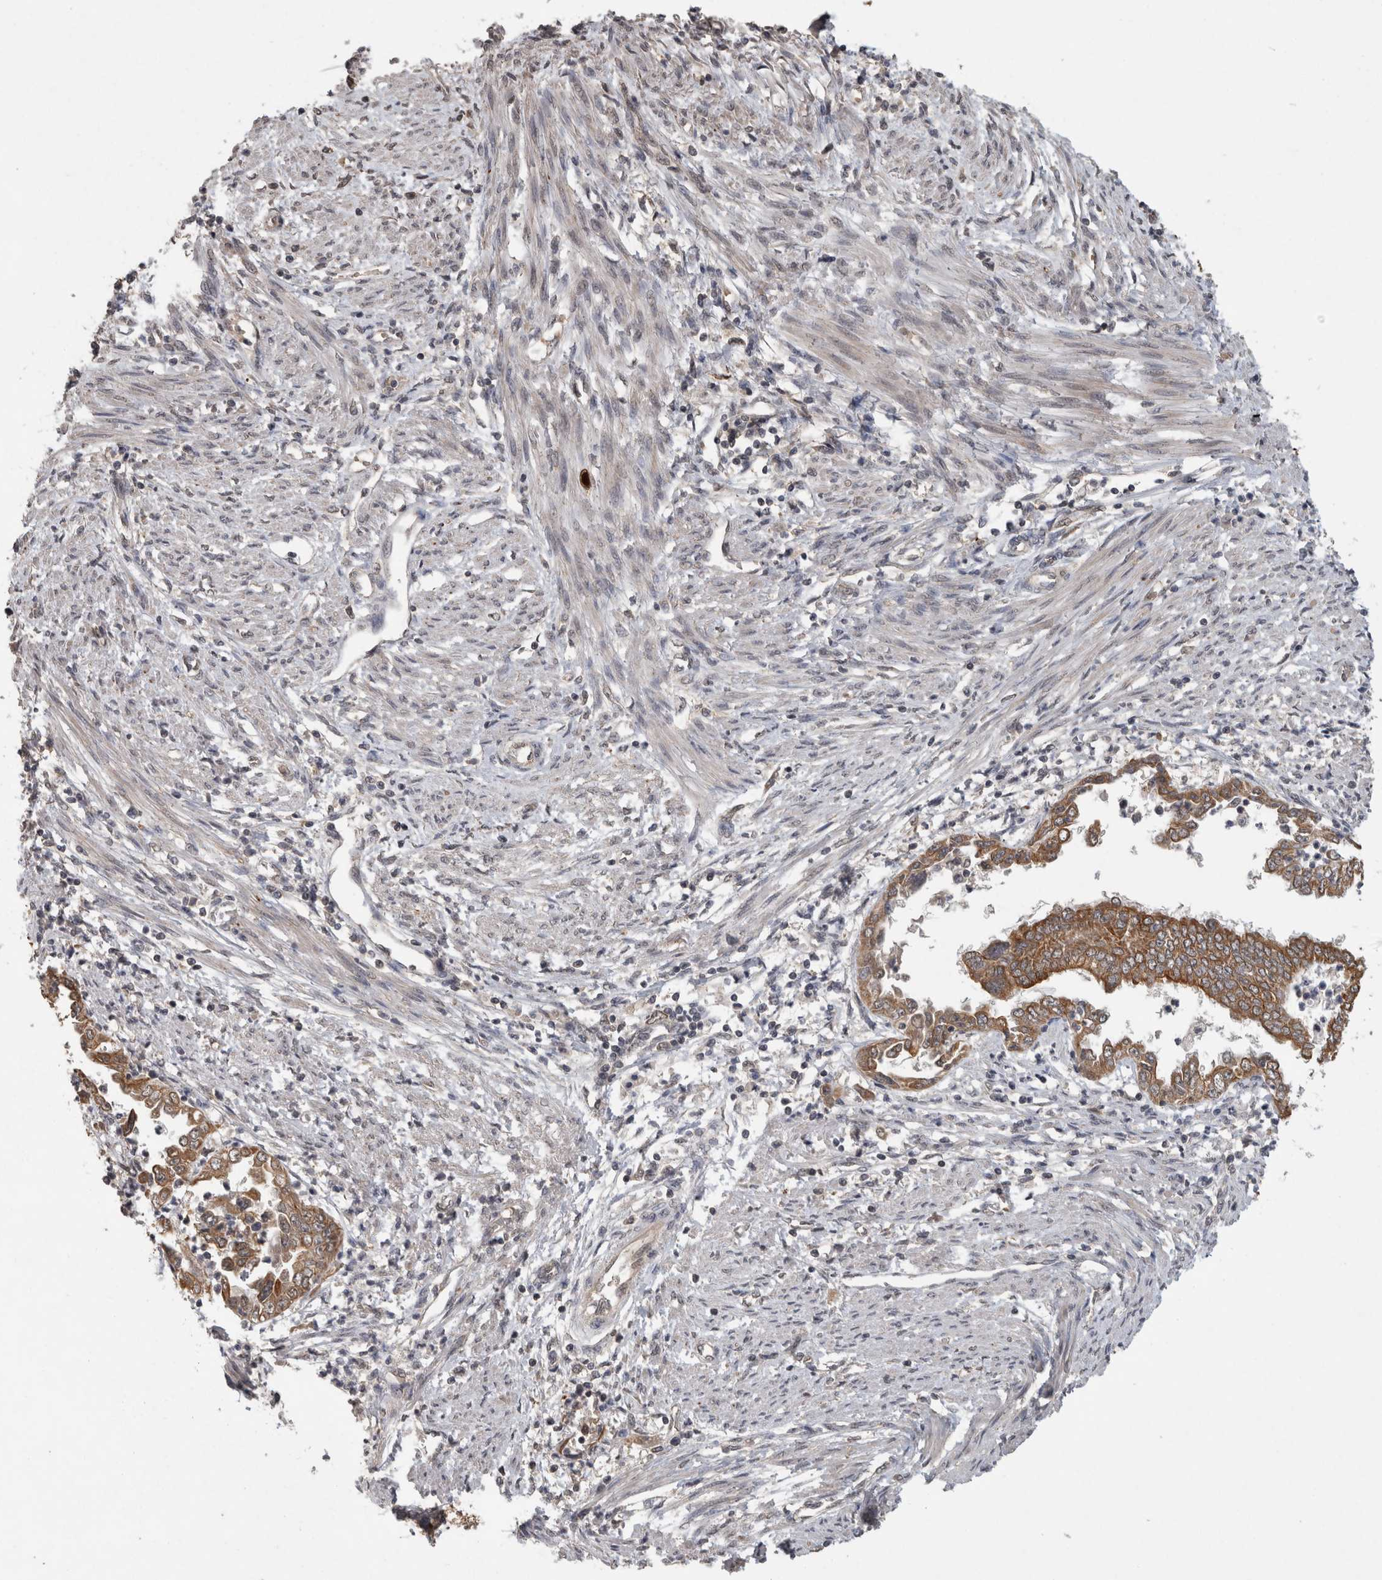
{"staining": {"intensity": "moderate", "quantity": ">75%", "location": "cytoplasmic/membranous"}, "tissue": "endometrial cancer", "cell_type": "Tumor cells", "image_type": "cancer", "snomed": [{"axis": "morphology", "description": "Adenocarcinoma, NOS"}, {"axis": "topography", "description": "Endometrium"}], "caption": "Immunohistochemistry histopathology image of neoplastic tissue: human endometrial cancer (adenocarcinoma) stained using immunohistochemistry (IHC) displays medium levels of moderate protein expression localized specifically in the cytoplasmic/membranous of tumor cells, appearing as a cytoplasmic/membranous brown color.", "gene": "RHPN1", "patient": {"sex": "female", "age": 85}}